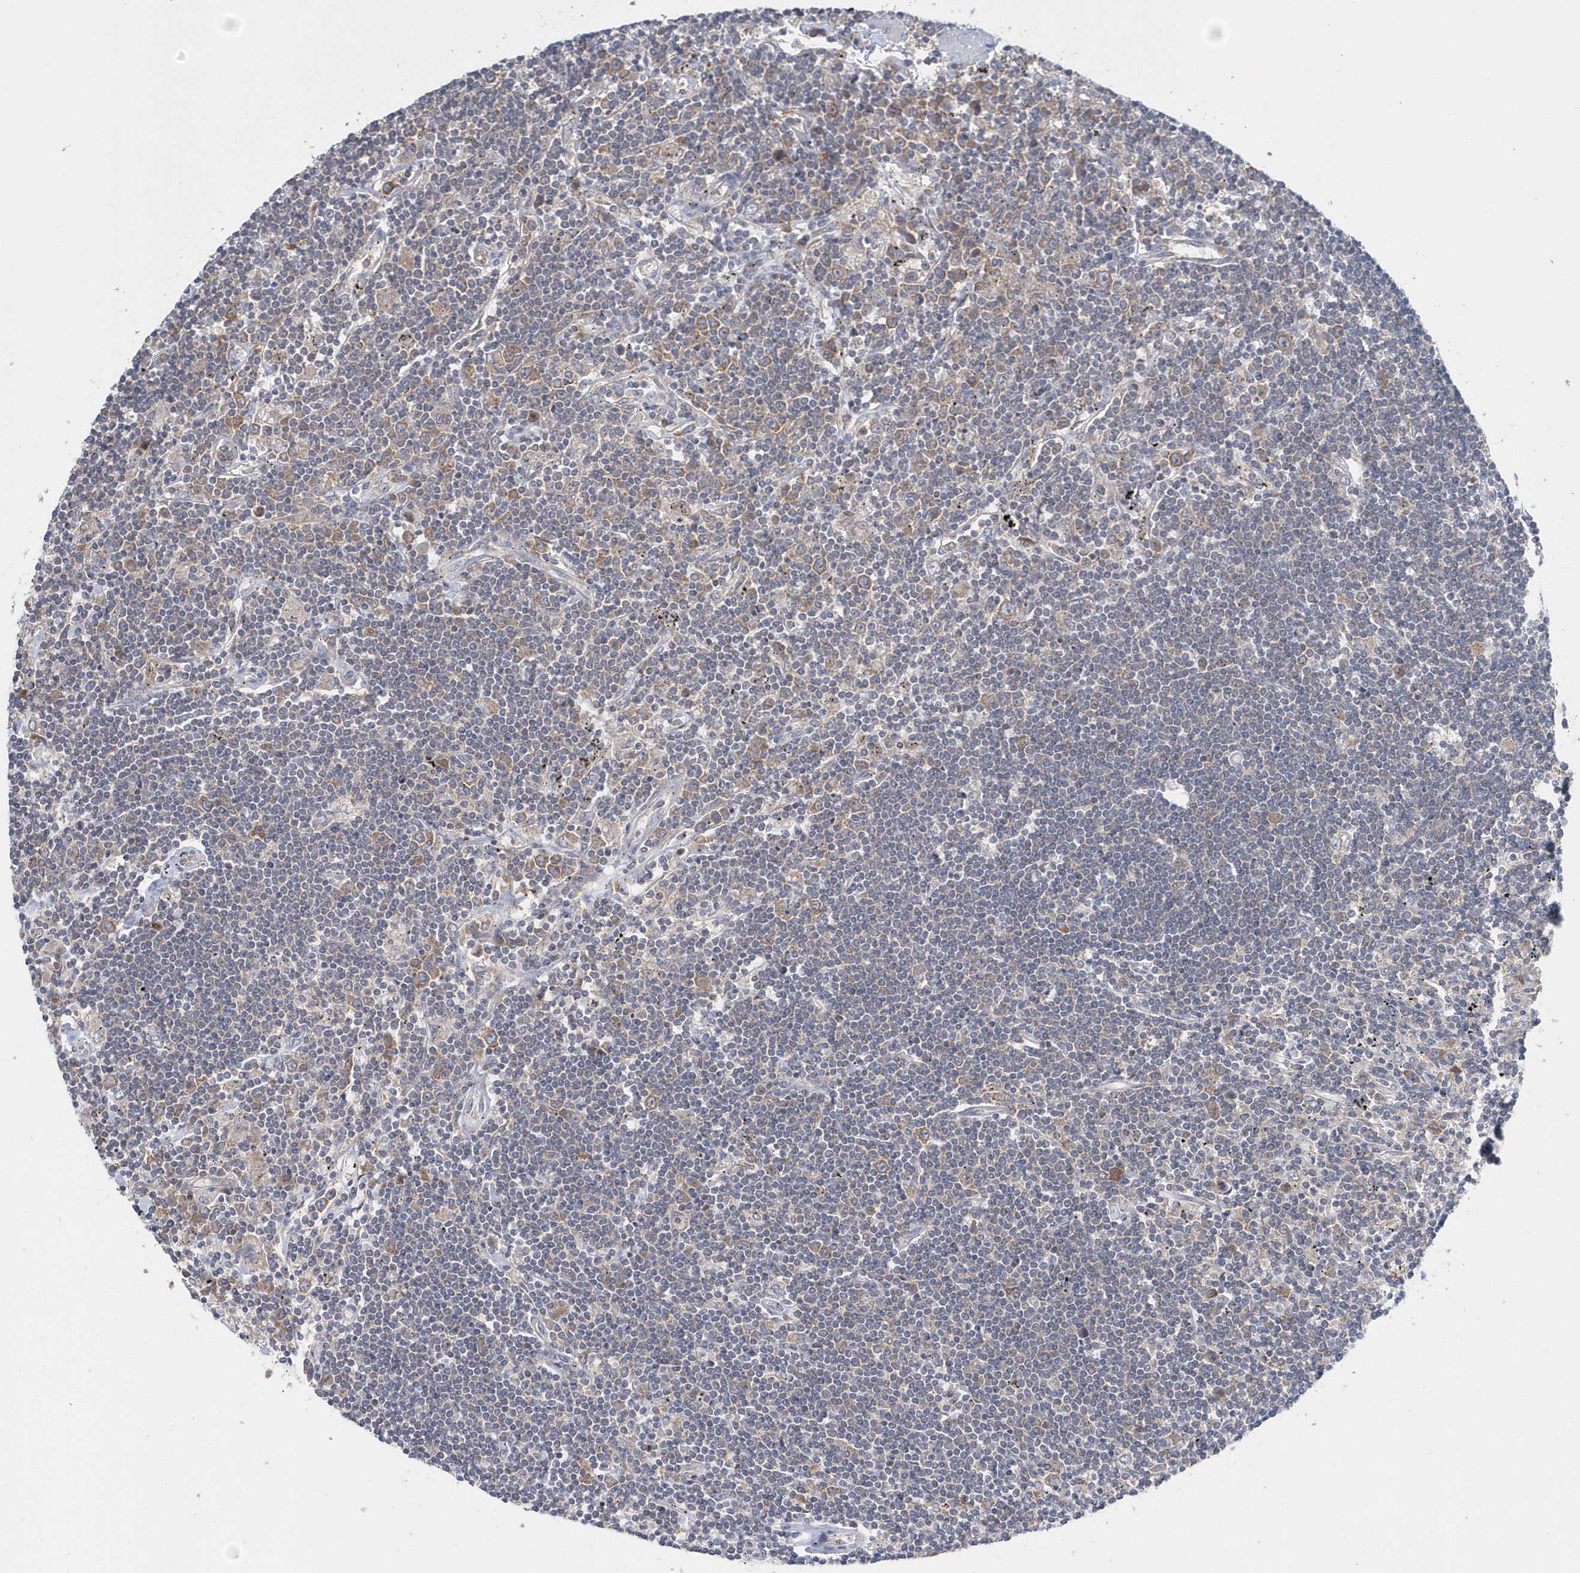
{"staining": {"intensity": "negative", "quantity": "none", "location": "none"}, "tissue": "lymphoma", "cell_type": "Tumor cells", "image_type": "cancer", "snomed": [{"axis": "morphology", "description": "Malignant lymphoma, non-Hodgkin's type, Low grade"}, {"axis": "topography", "description": "Spleen"}], "caption": "A photomicrograph of lymphoma stained for a protein exhibits no brown staining in tumor cells.", "gene": "EIF3C", "patient": {"sex": "male", "age": 76}}